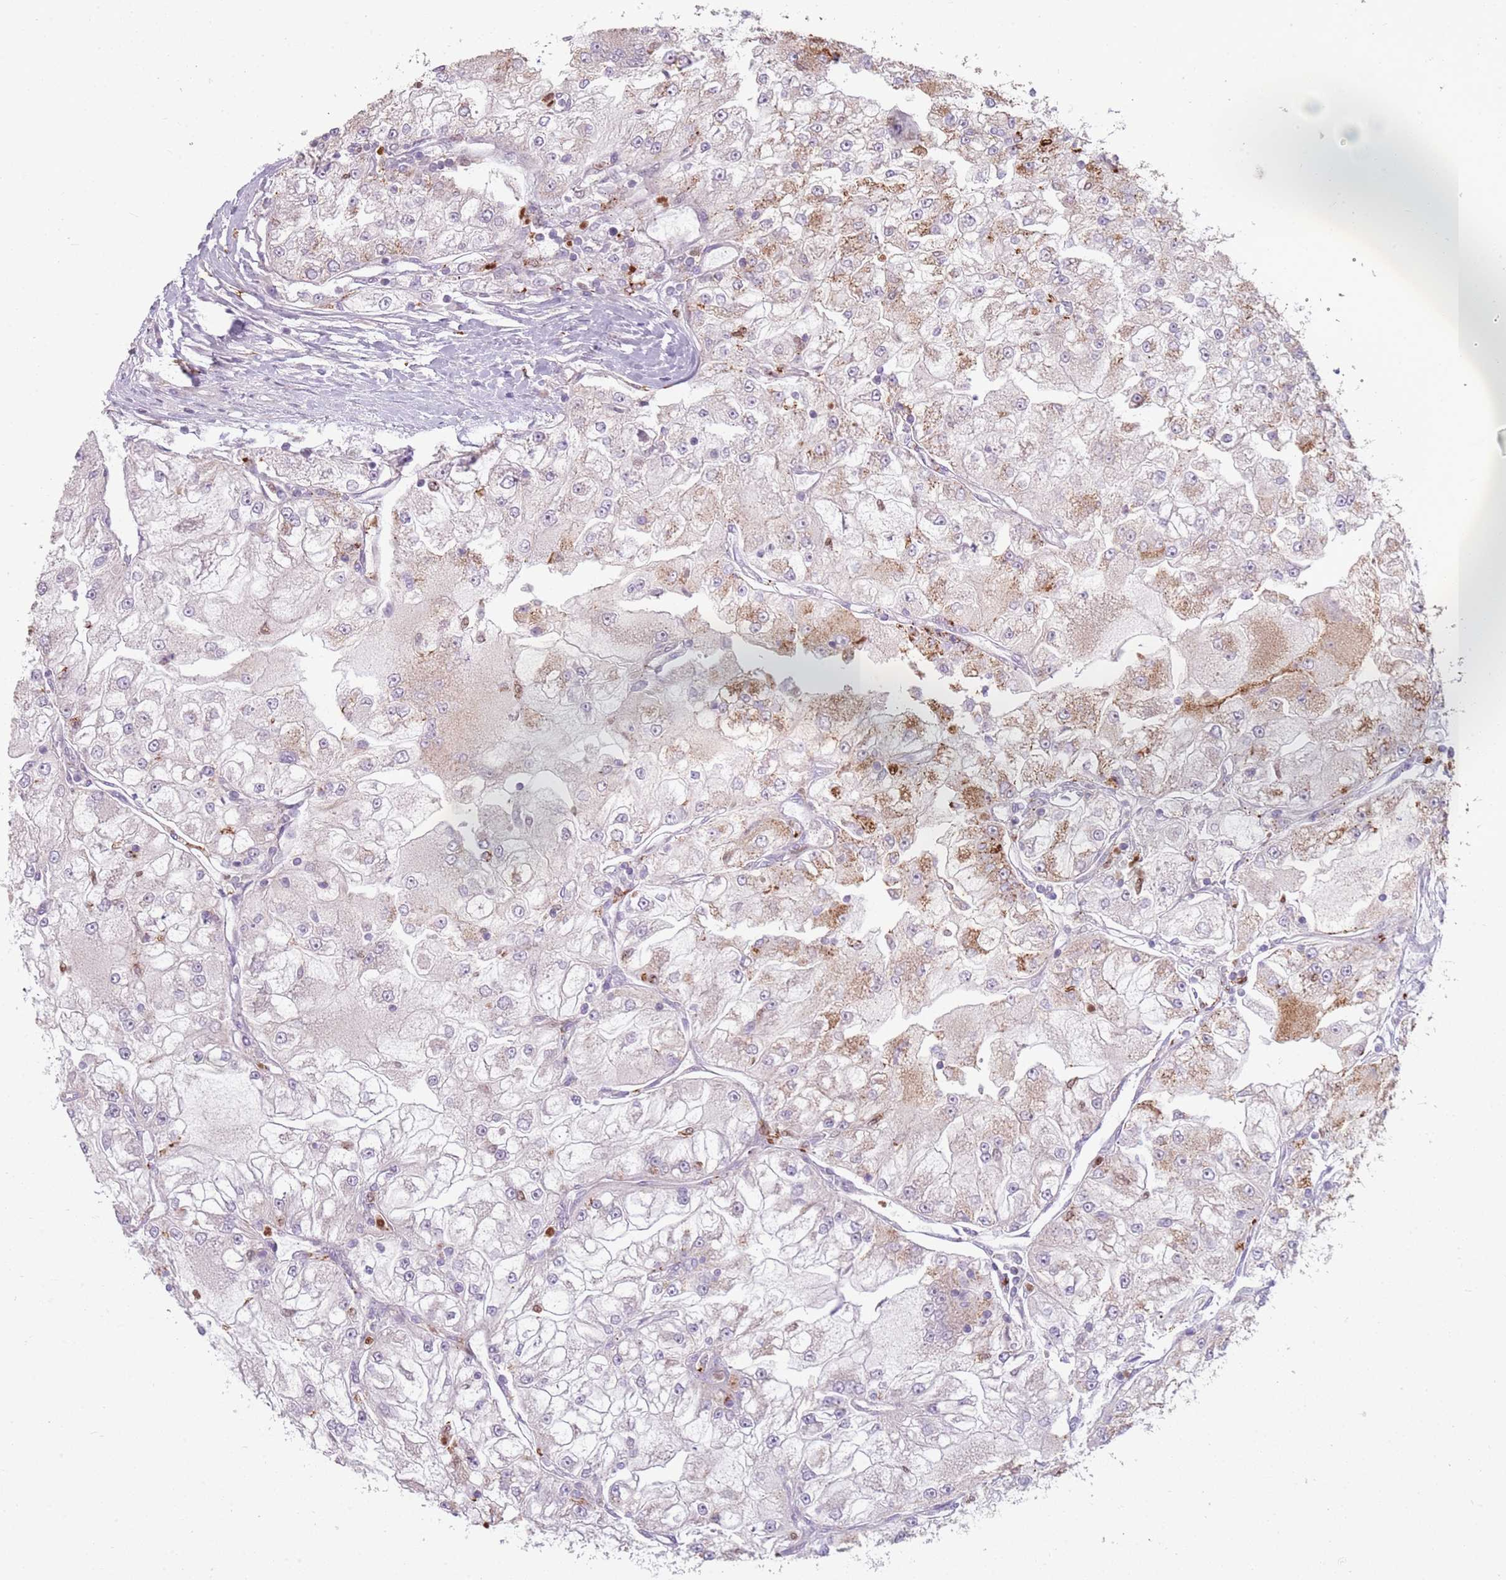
{"staining": {"intensity": "moderate", "quantity": "<25%", "location": "cytoplasmic/membranous"}, "tissue": "renal cancer", "cell_type": "Tumor cells", "image_type": "cancer", "snomed": [{"axis": "morphology", "description": "Adenocarcinoma, NOS"}, {"axis": "topography", "description": "Kidney"}], "caption": "Immunohistochemical staining of human renal cancer (adenocarcinoma) exhibits moderate cytoplasmic/membranous protein staining in about <25% of tumor cells.", "gene": "SPAG4", "patient": {"sex": "female", "age": 72}}